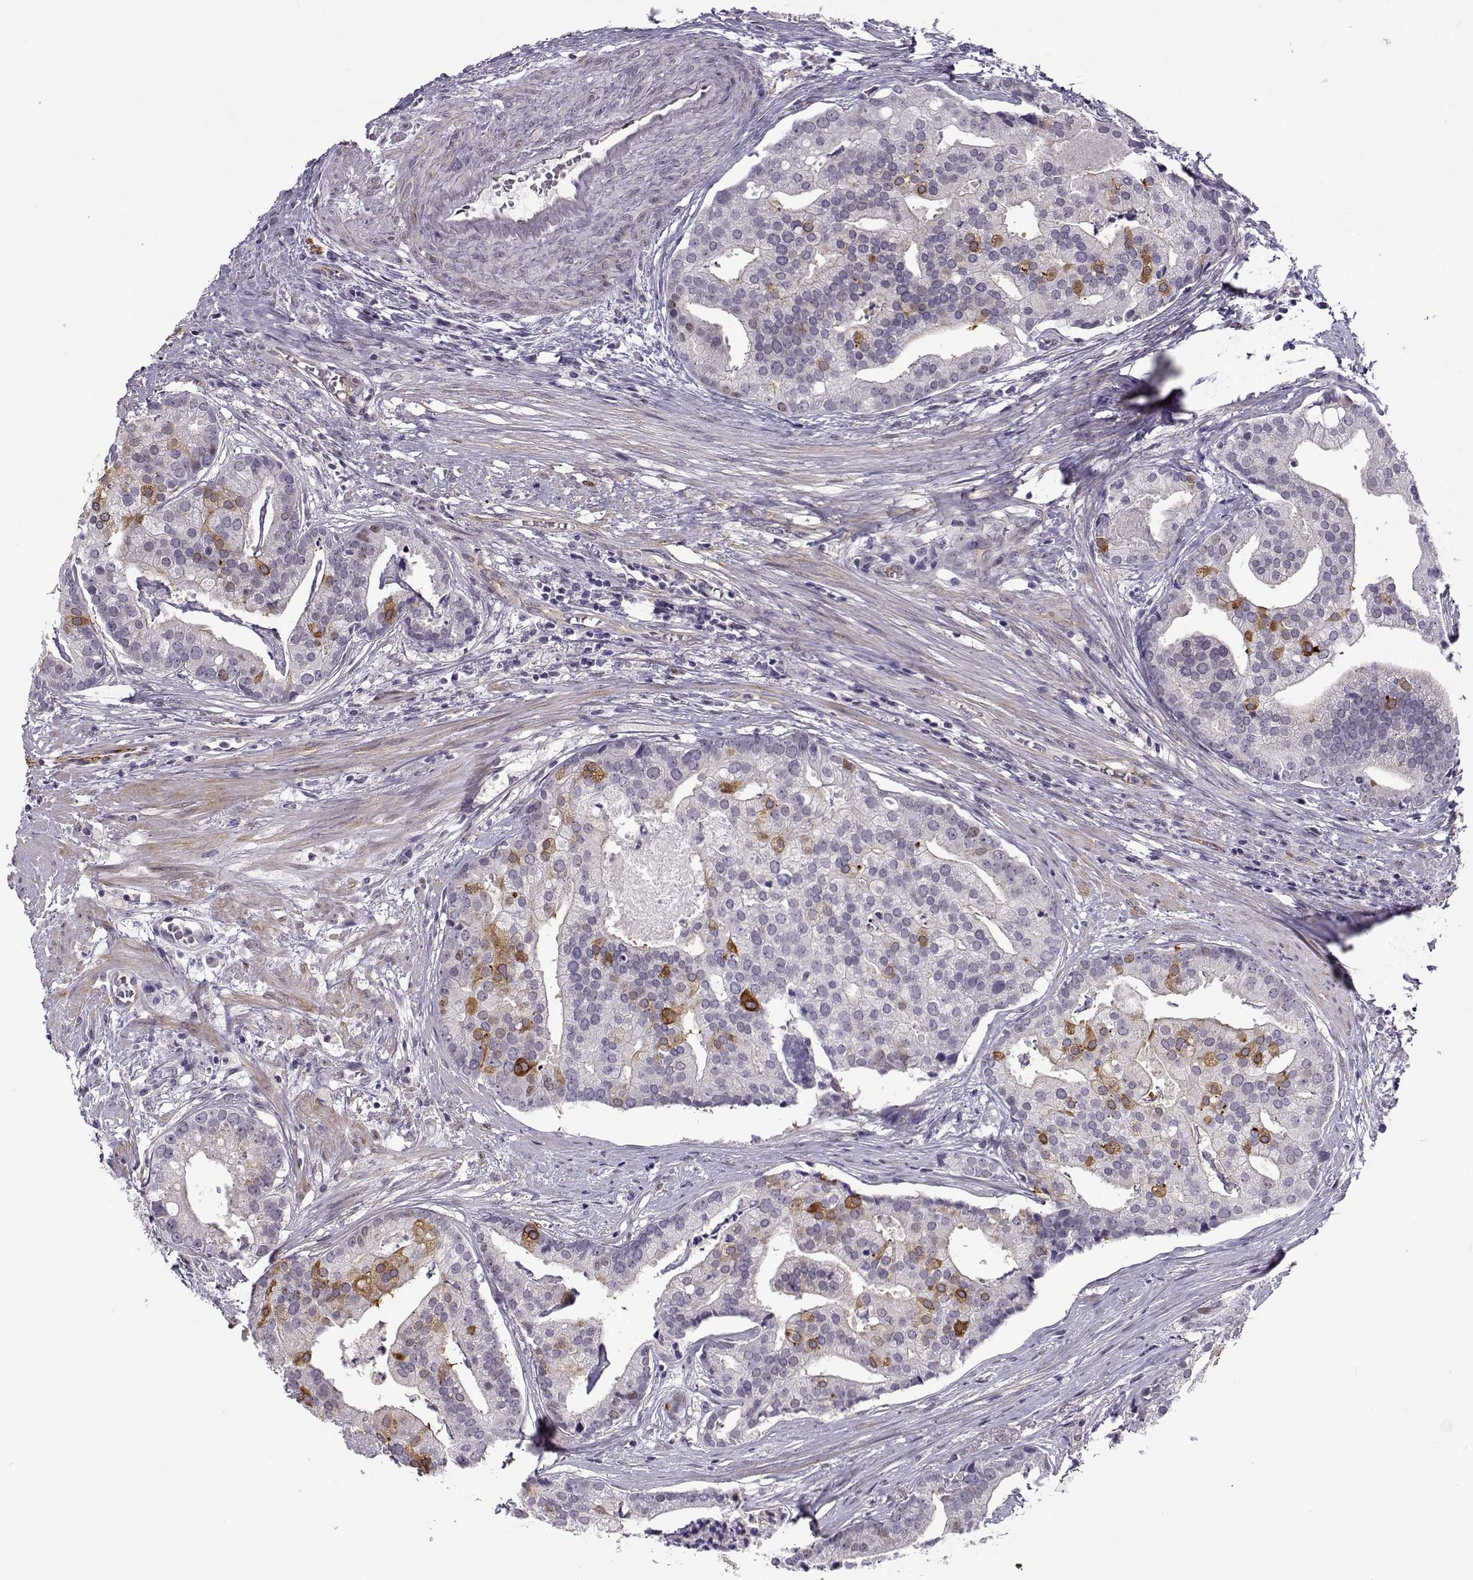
{"staining": {"intensity": "moderate", "quantity": "<25%", "location": "cytoplasmic/membranous"}, "tissue": "prostate cancer", "cell_type": "Tumor cells", "image_type": "cancer", "snomed": [{"axis": "morphology", "description": "Adenocarcinoma, NOS"}, {"axis": "topography", "description": "Prostate and seminal vesicle, NOS"}, {"axis": "topography", "description": "Prostate"}], "caption": "The immunohistochemical stain labels moderate cytoplasmic/membranous staining in tumor cells of adenocarcinoma (prostate) tissue.", "gene": "BACH1", "patient": {"sex": "male", "age": 44}}